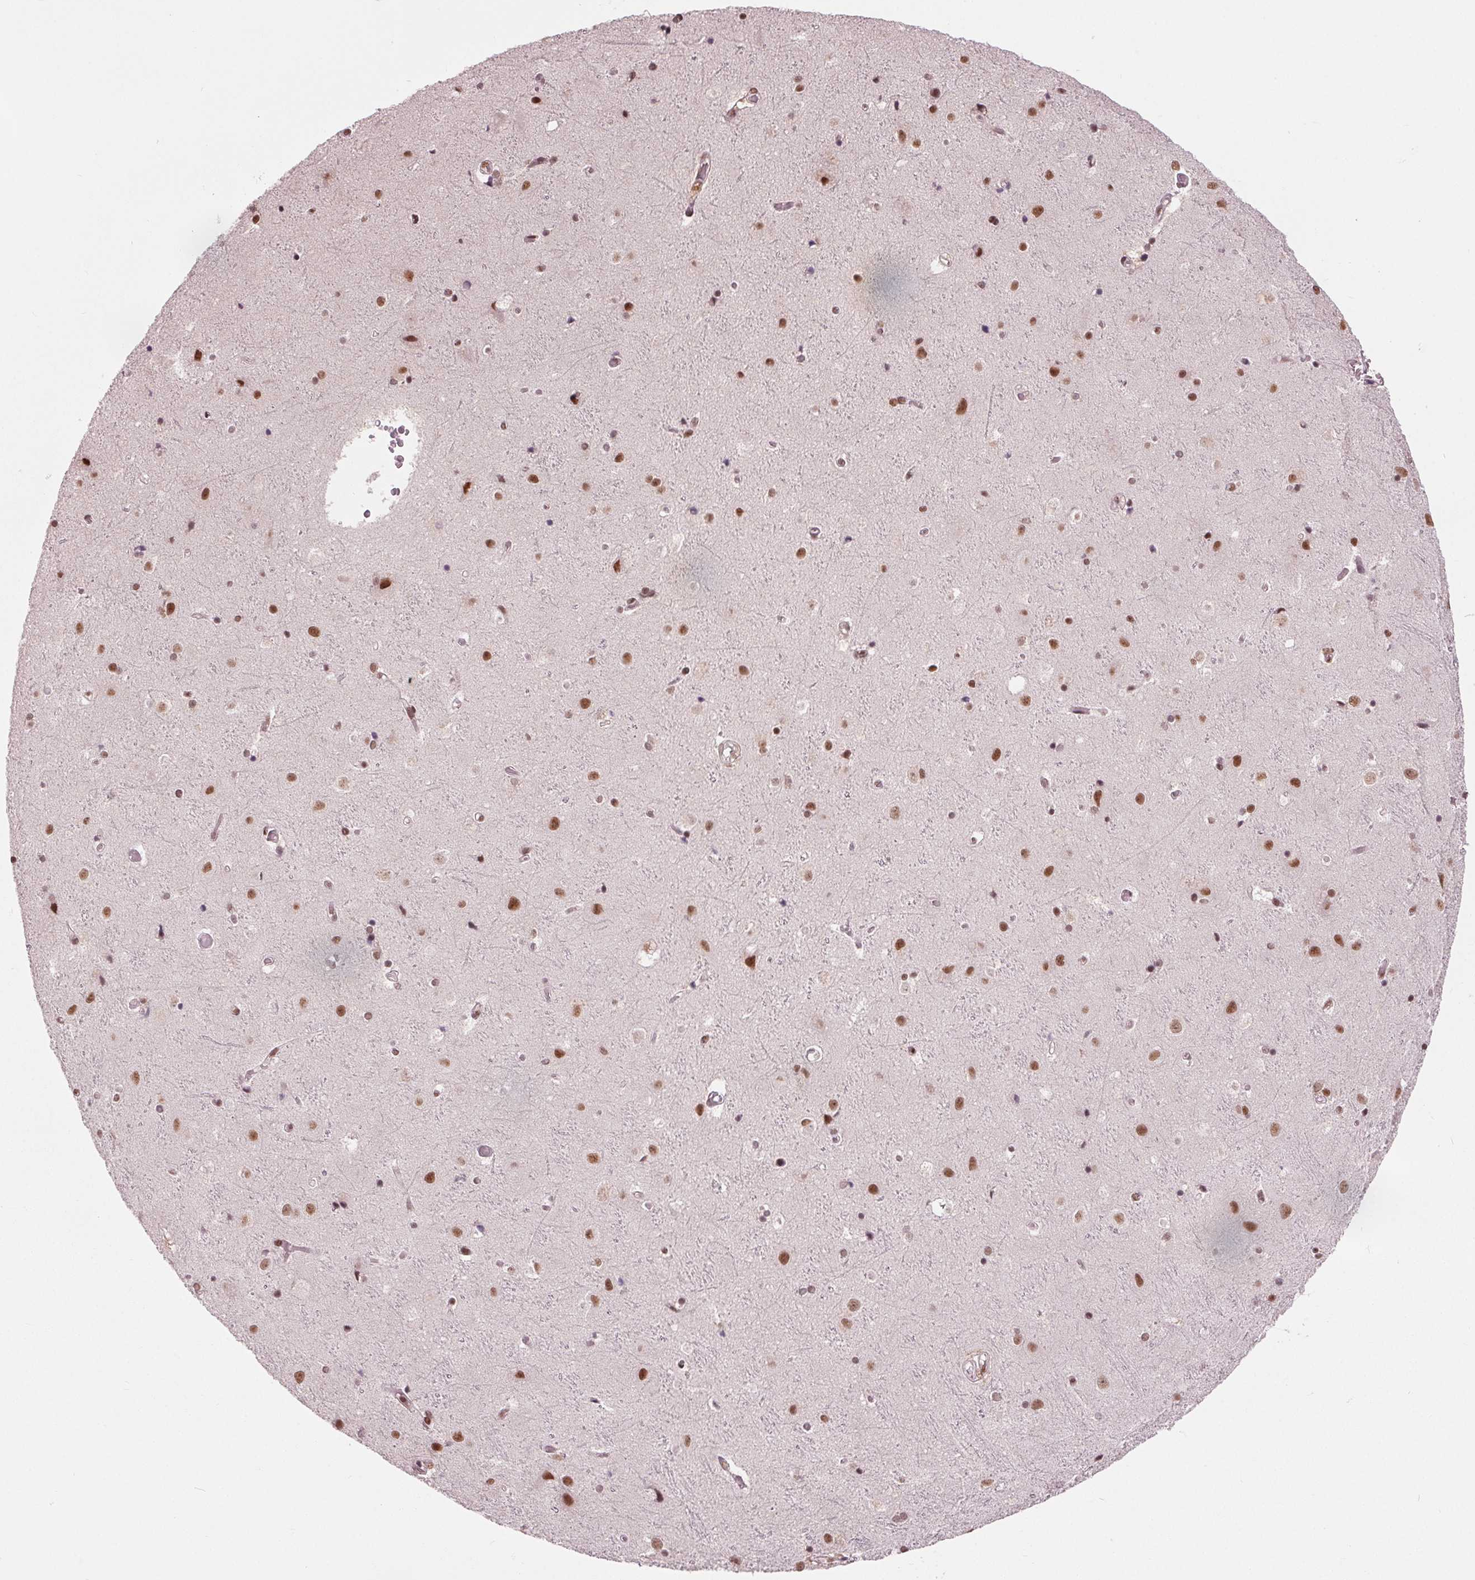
{"staining": {"intensity": "moderate", "quantity": "25%-75%", "location": "nuclear"}, "tissue": "cerebral cortex", "cell_type": "Endothelial cells", "image_type": "normal", "snomed": [{"axis": "morphology", "description": "Normal tissue, NOS"}, {"axis": "topography", "description": "Cerebral cortex"}], "caption": "Cerebral cortex stained for a protein exhibits moderate nuclear positivity in endothelial cells. Nuclei are stained in blue.", "gene": "LSM2", "patient": {"sex": "female", "age": 52}}